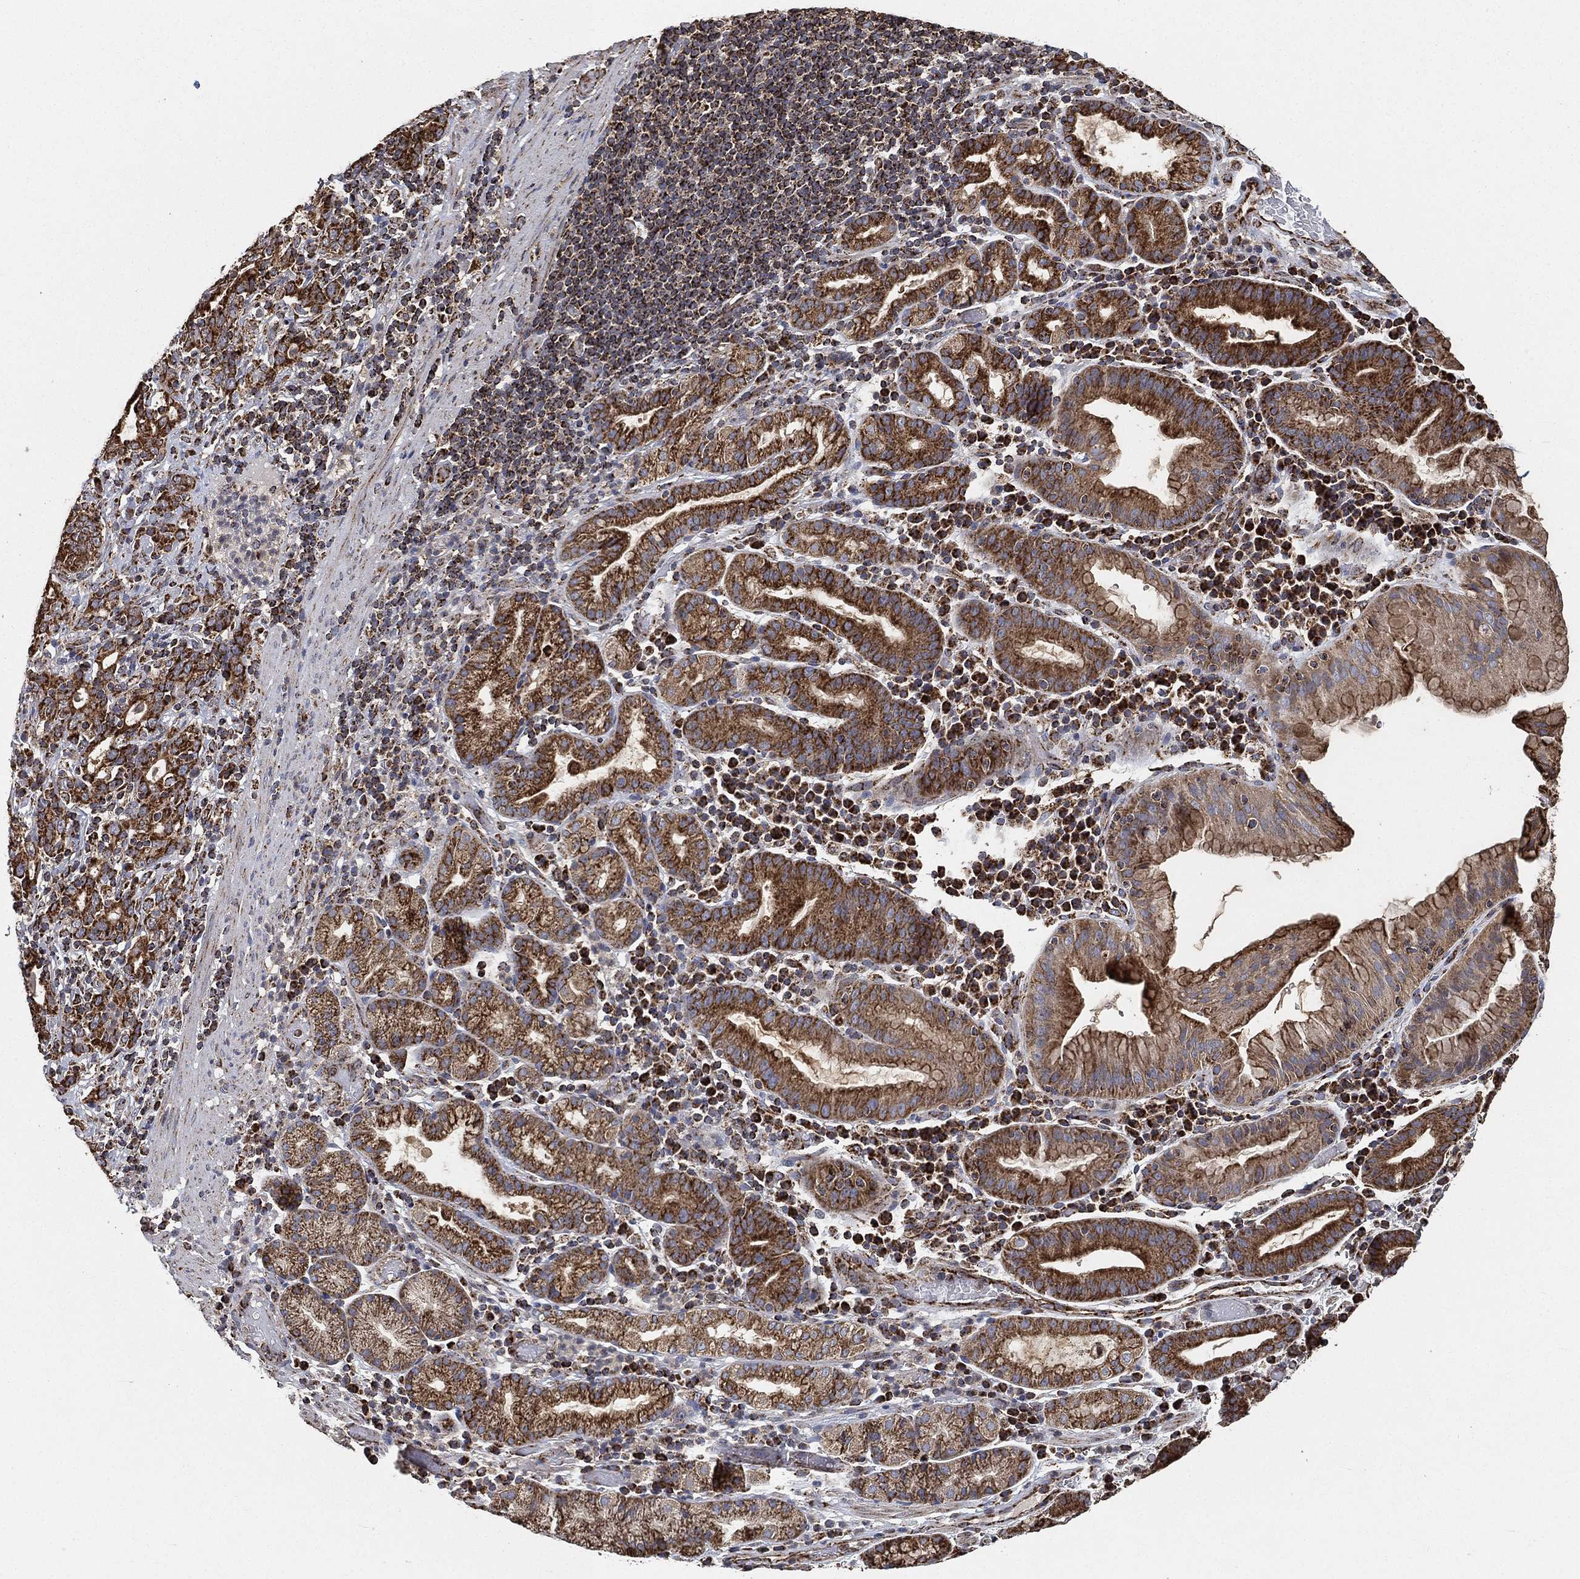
{"staining": {"intensity": "strong", "quantity": ">75%", "location": "cytoplasmic/membranous"}, "tissue": "stomach cancer", "cell_type": "Tumor cells", "image_type": "cancer", "snomed": [{"axis": "morphology", "description": "Adenocarcinoma, NOS"}, {"axis": "topography", "description": "Stomach"}], "caption": "Approximately >75% of tumor cells in human stomach cancer (adenocarcinoma) exhibit strong cytoplasmic/membranous protein staining as visualized by brown immunohistochemical staining.", "gene": "SLC38A7", "patient": {"sex": "male", "age": 79}}